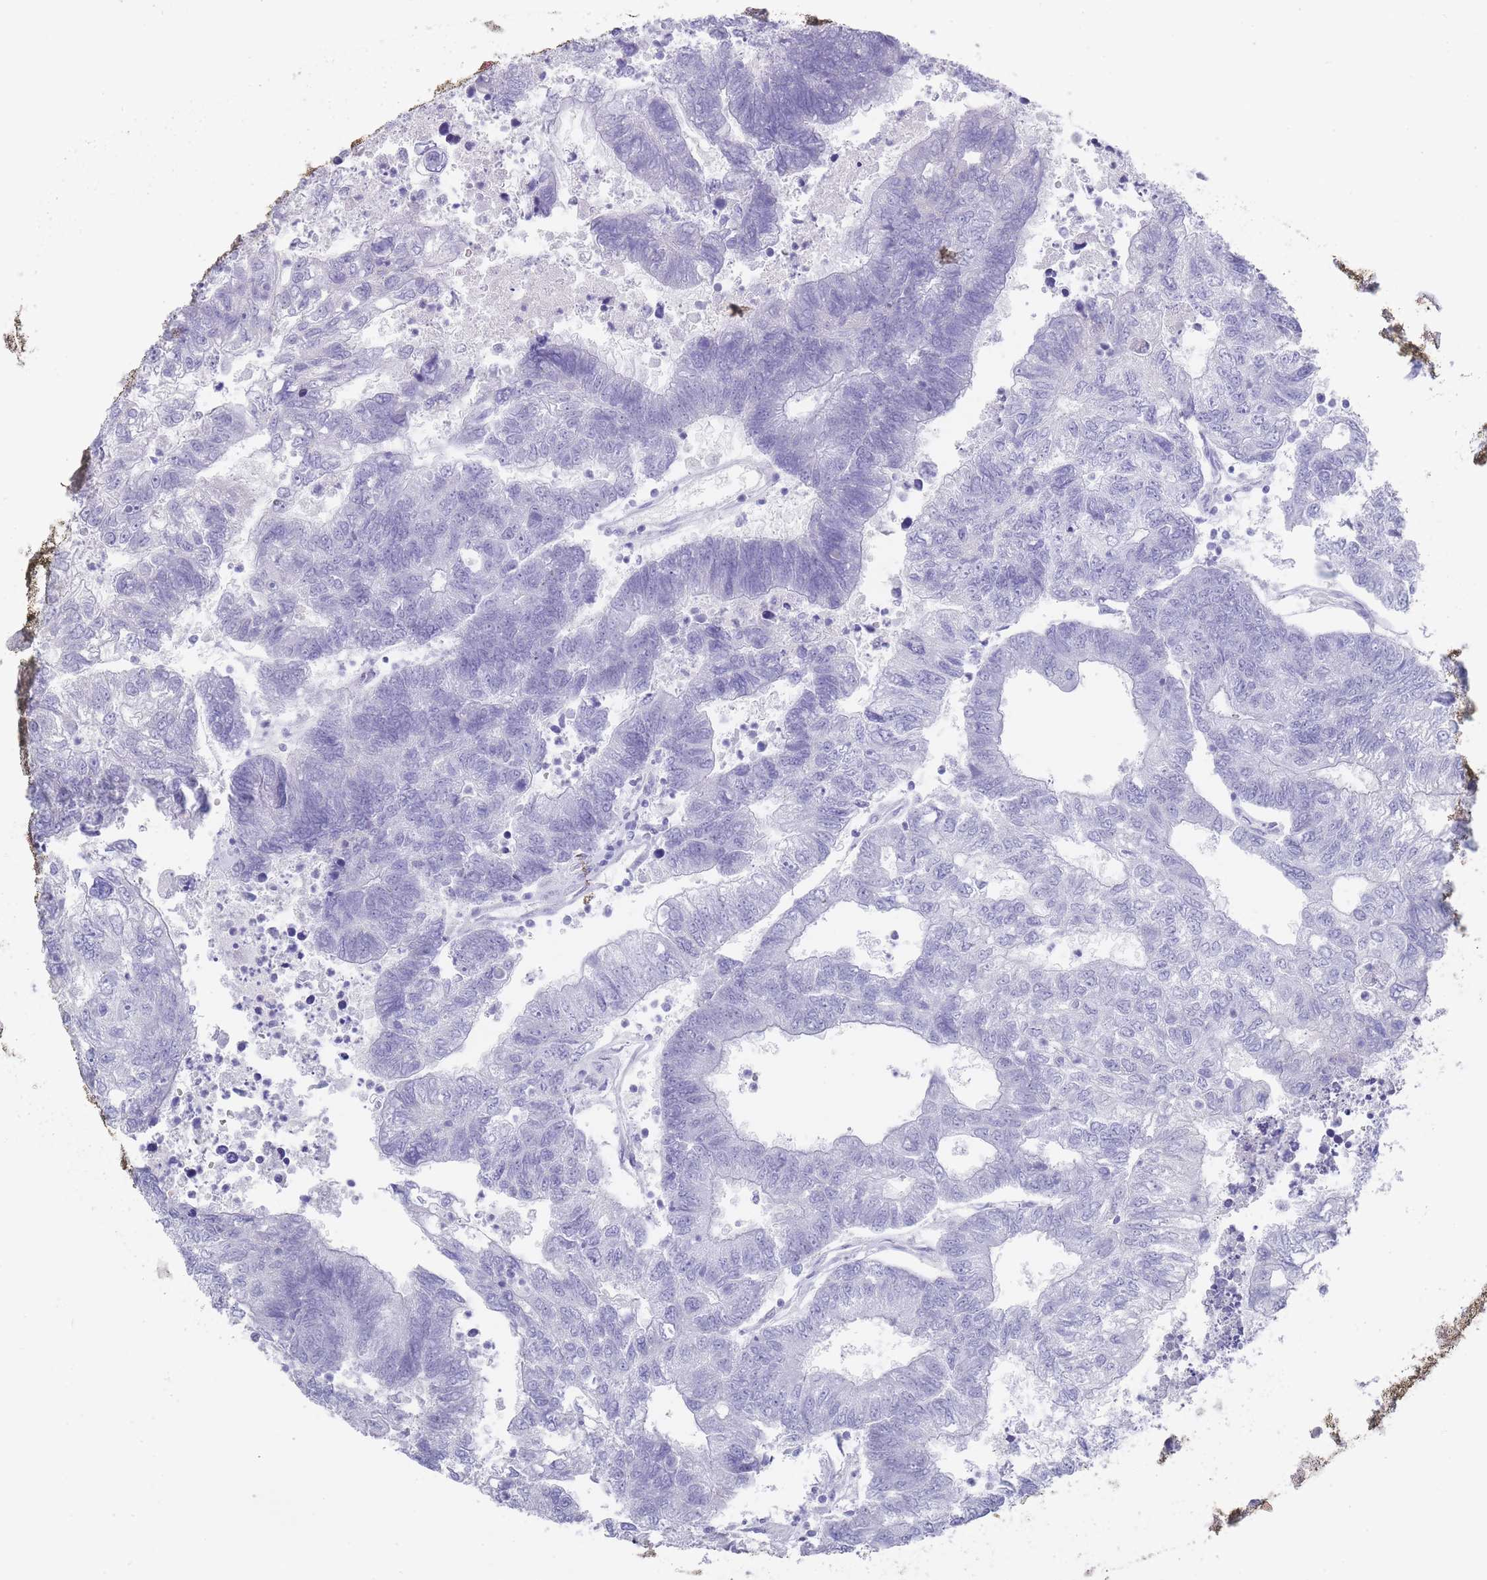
{"staining": {"intensity": "negative", "quantity": "none", "location": "none"}, "tissue": "colorectal cancer", "cell_type": "Tumor cells", "image_type": "cancer", "snomed": [{"axis": "morphology", "description": "Adenocarcinoma, NOS"}, {"axis": "topography", "description": "Colon"}], "caption": "This photomicrograph is of adenocarcinoma (colorectal) stained with immunohistochemistry (IHC) to label a protein in brown with the nuclei are counter-stained blue. There is no positivity in tumor cells.", "gene": "RAB2B", "patient": {"sex": "female", "age": 48}}